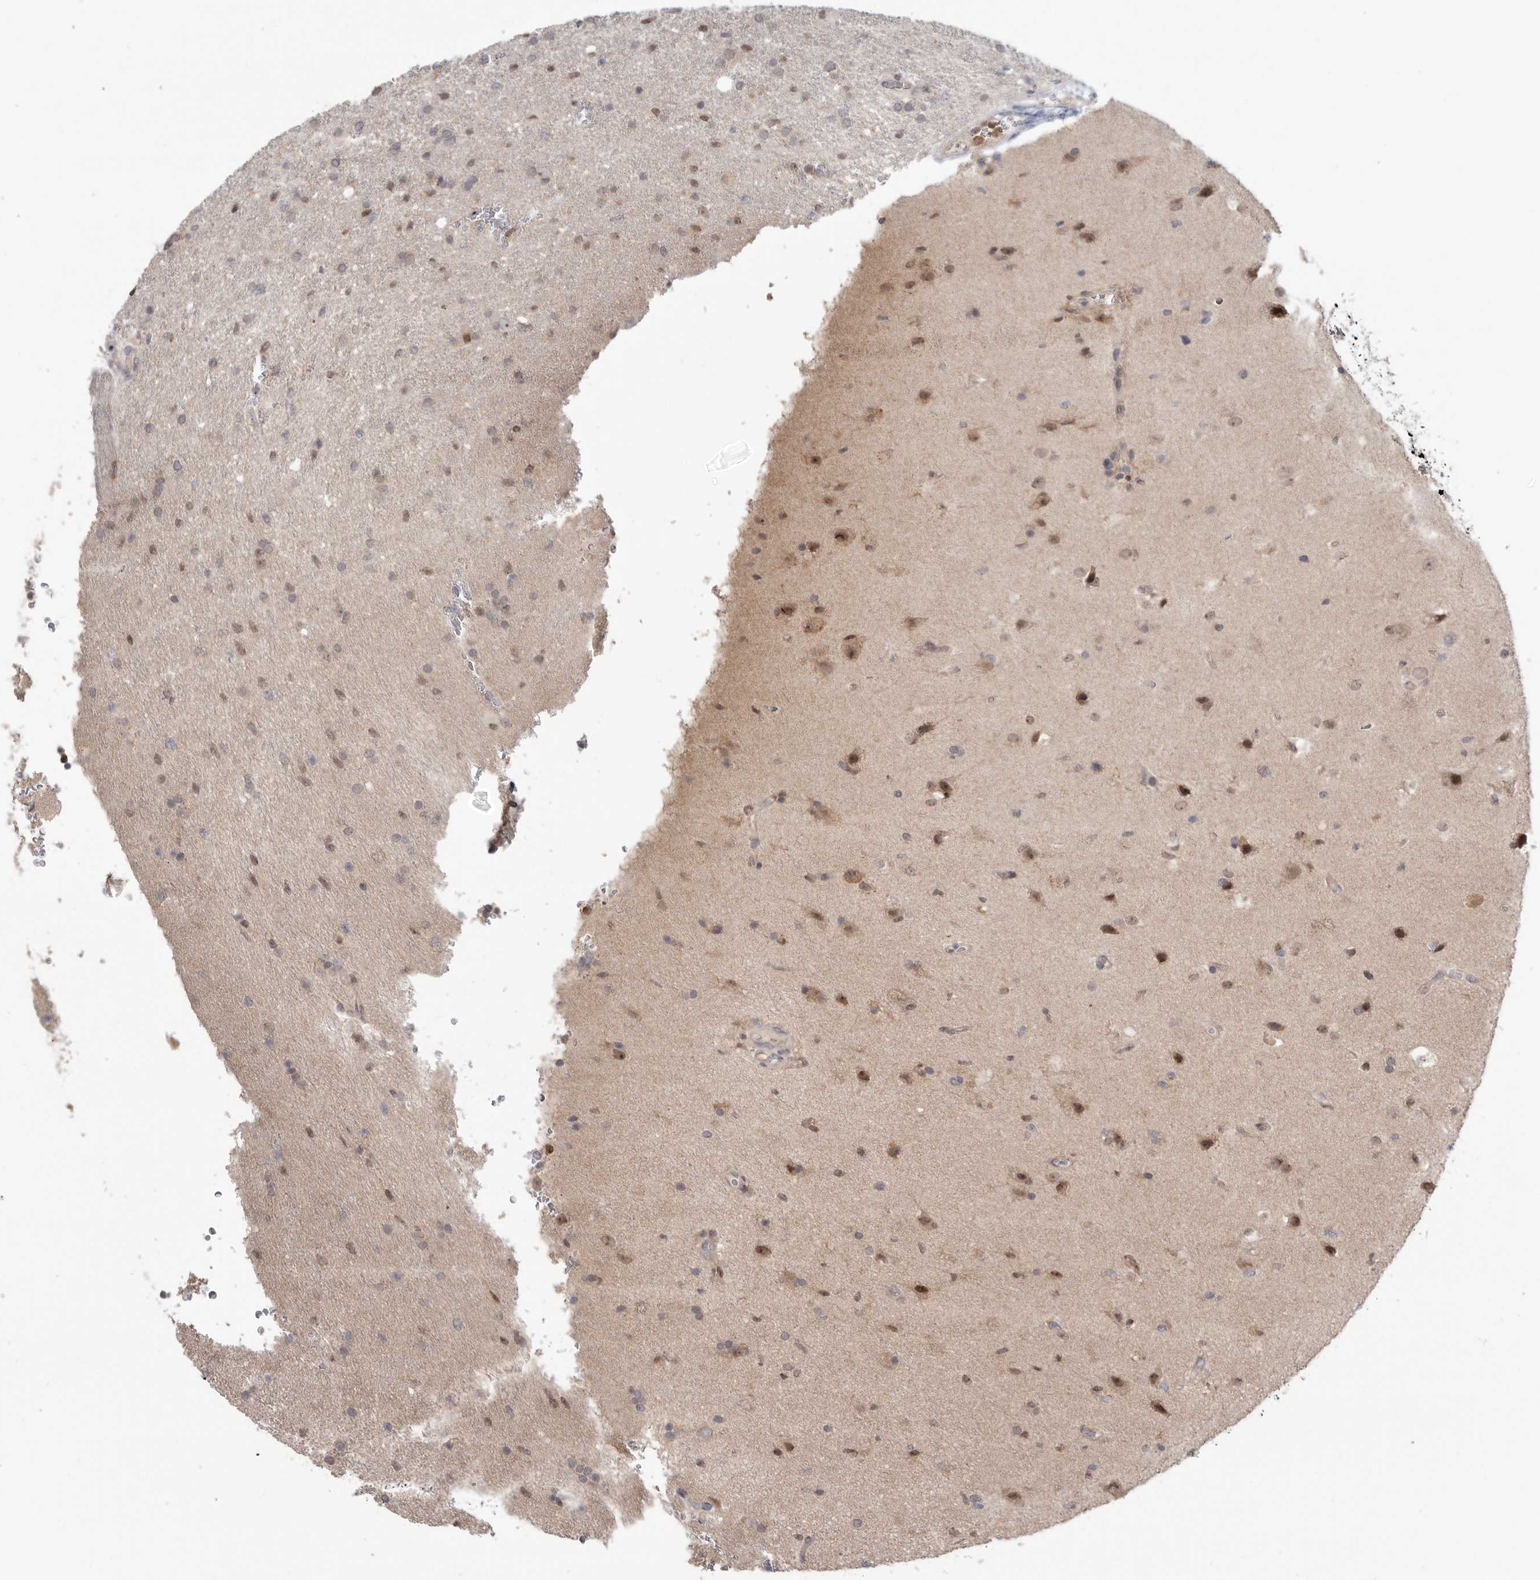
{"staining": {"intensity": "weak", "quantity": "<25%", "location": "nuclear"}, "tissue": "glioma", "cell_type": "Tumor cells", "image_type": "cancer", "snomed": [{"axis": "morphology", "description": "Glioma, malignant, High grade"}, {"axis": "topography", "description": "Brain"}], "caption": "DAB (3,3'-diaminobenzidine) immunohistochemical staining of malignant glioma (high-grade) reveals no significant staining in tumor cells.", "gene": "KLK5", "patient": {"sex": "female", "age": 57}}